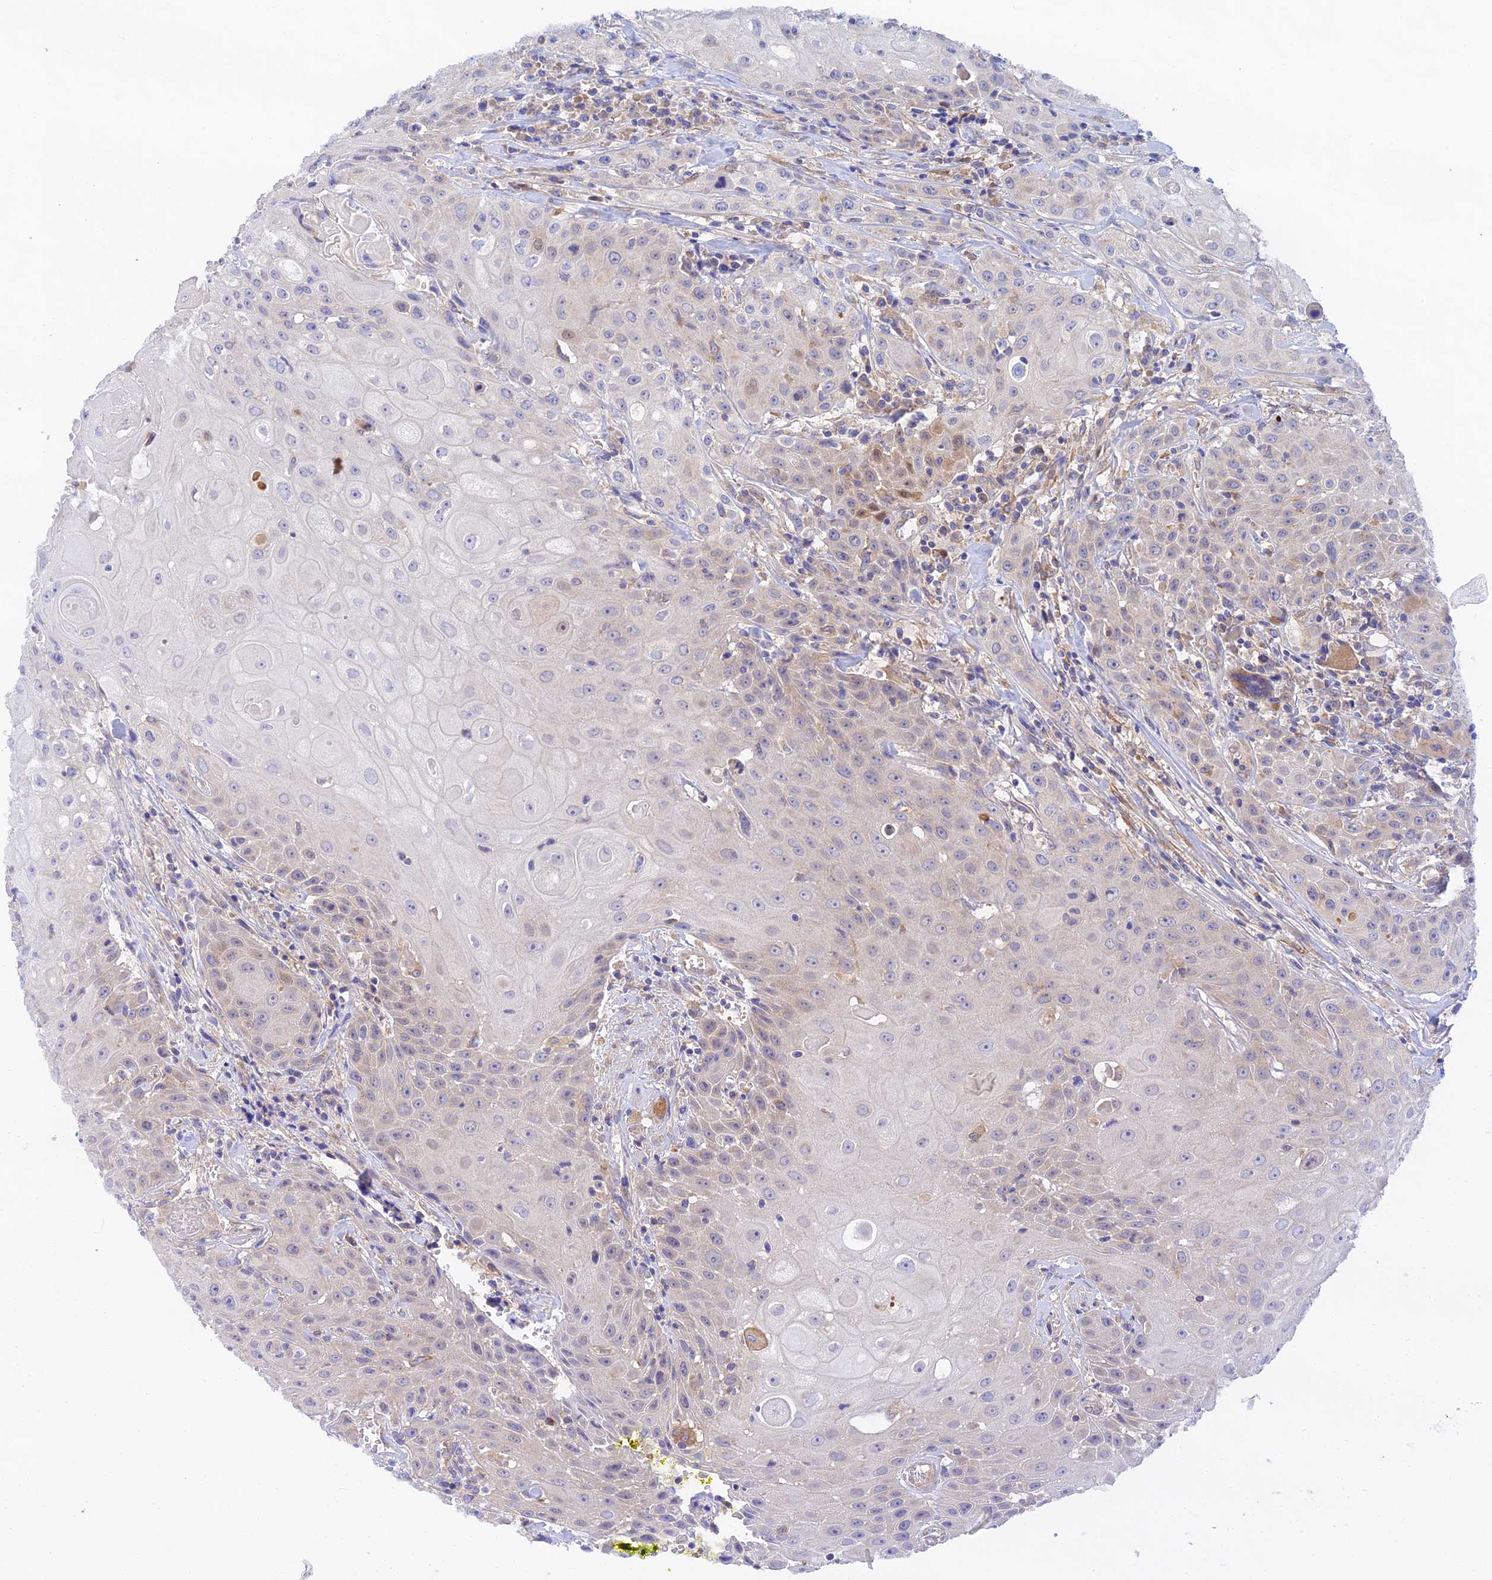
{"staining": {"intensity": "negative", "quantity": "none", "location": "none"}, "tissue": "head and neck cancer", "cell_type": "Tumor cells", "image_type": "cancer", "snomed": [{"axis": "morphology", "description": "Squamous cell carcinoma, NOS"}, {"axis": "topography", "description": "Oral tissue"}, {"axis": "topography", "description": "Head-Neck"}], "caption": "Human head and neck cancer (squamous cell carcinoma) stained for a protein using IHC shows no staining in tumor cells.", "gene": "RANBP6", "patient": {"sex": "female", "age": 82}}